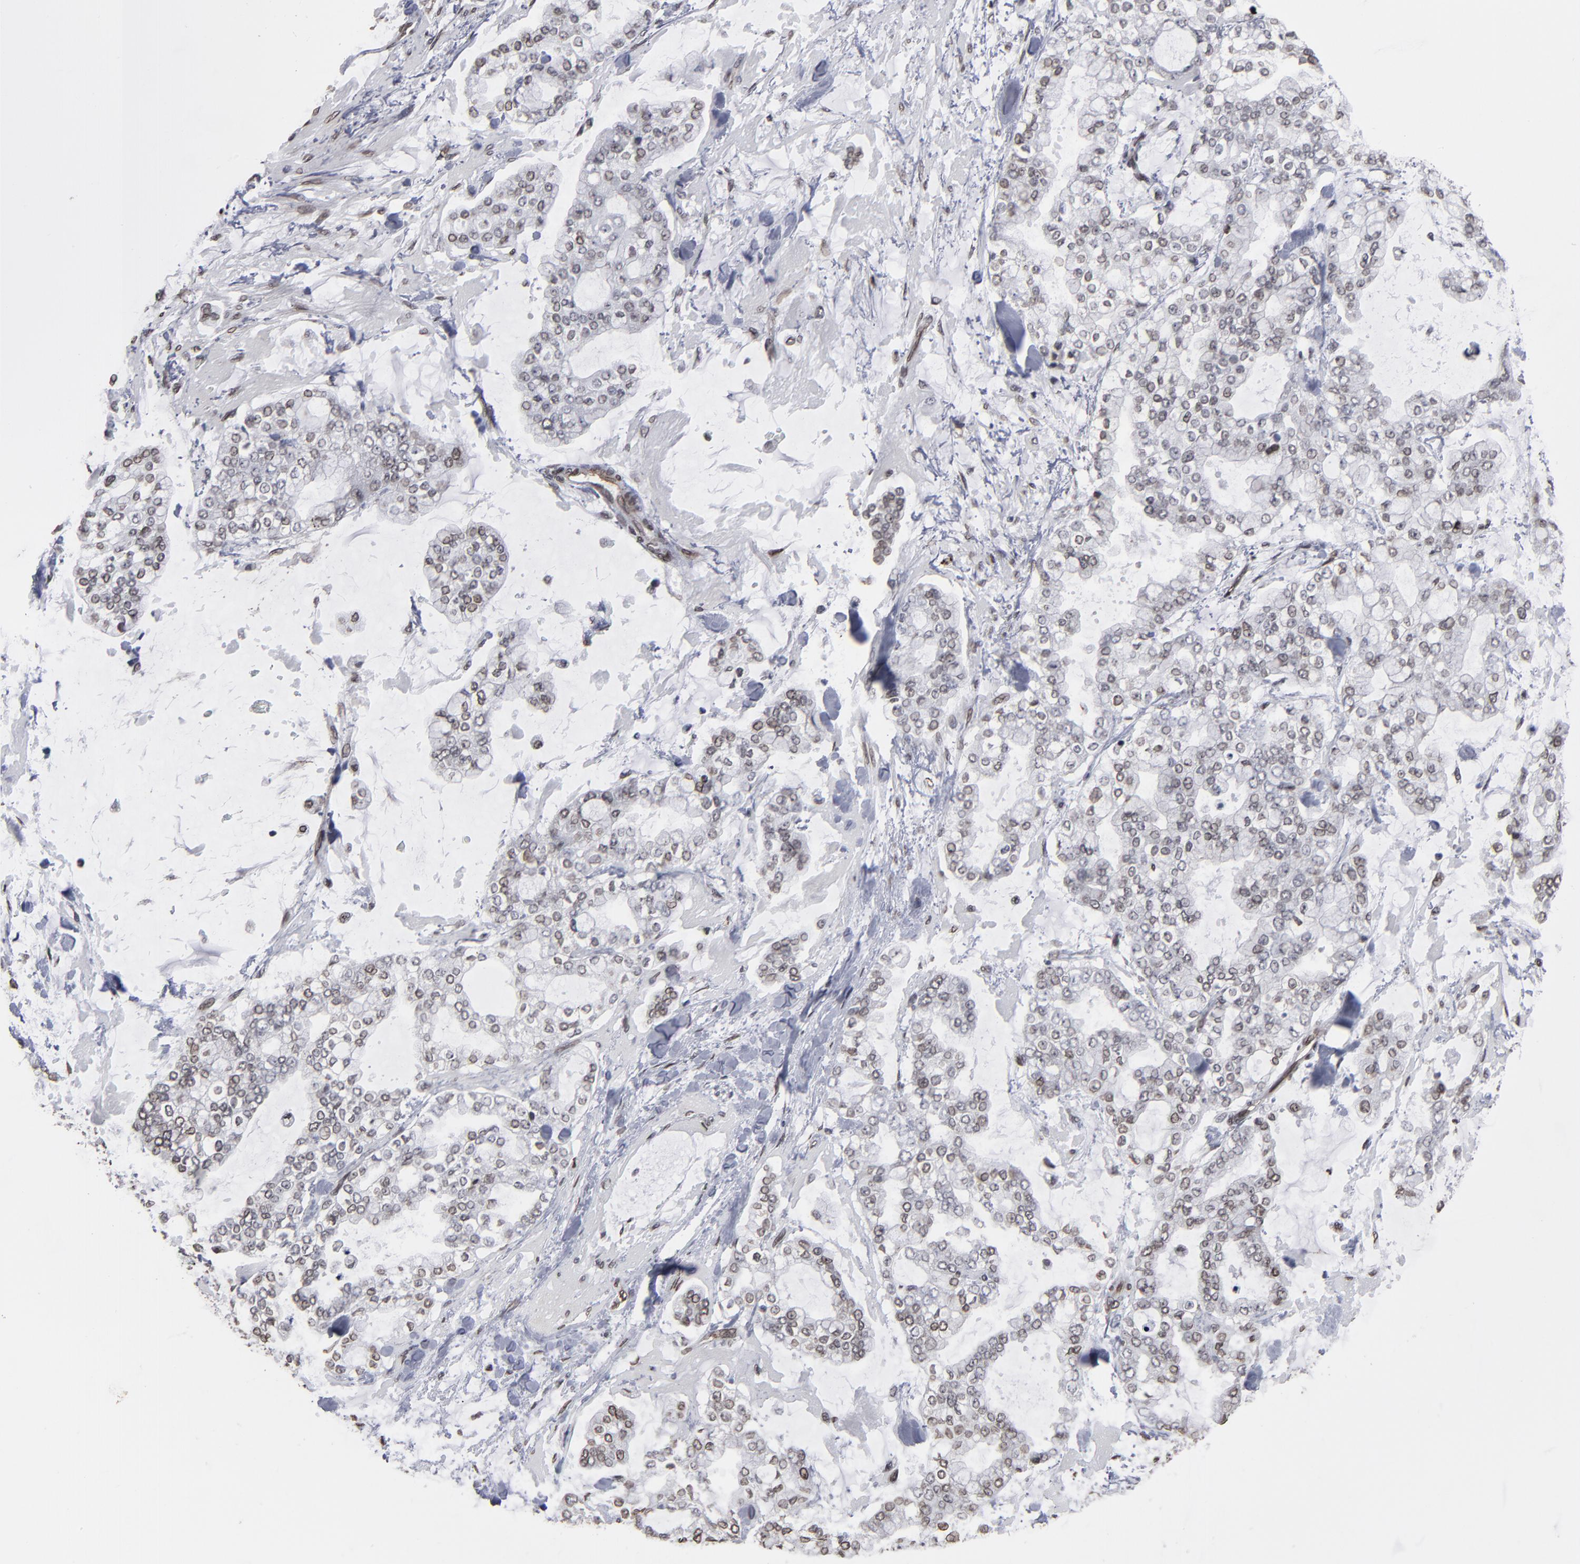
{"staining": {"intensity": "weak", "quantity": "25%-75%", "location": "nuclear"}, "tissue": "stomach cancer", "cell_type": "Tumor cells", "image_type": "cancer", "snomed": [{"axis": "morphology", "description": "Normal tissue, NOS"}, {"axis": "morphology", "description": "Adenocarcinoma, NOS"}, {"axis": "topography", "description": "Stomach, upper"}, {"axis": "topography", "description": "Stomach"}], "caption": "The photomicrograph exhibits staining of stomach cancer (adenocarcinoma), revealing weak nuclear protein positivity (brown color) within tumor cells.", "gene": "BAZ1A", "patient": {"sex": "male", "age": 76}}